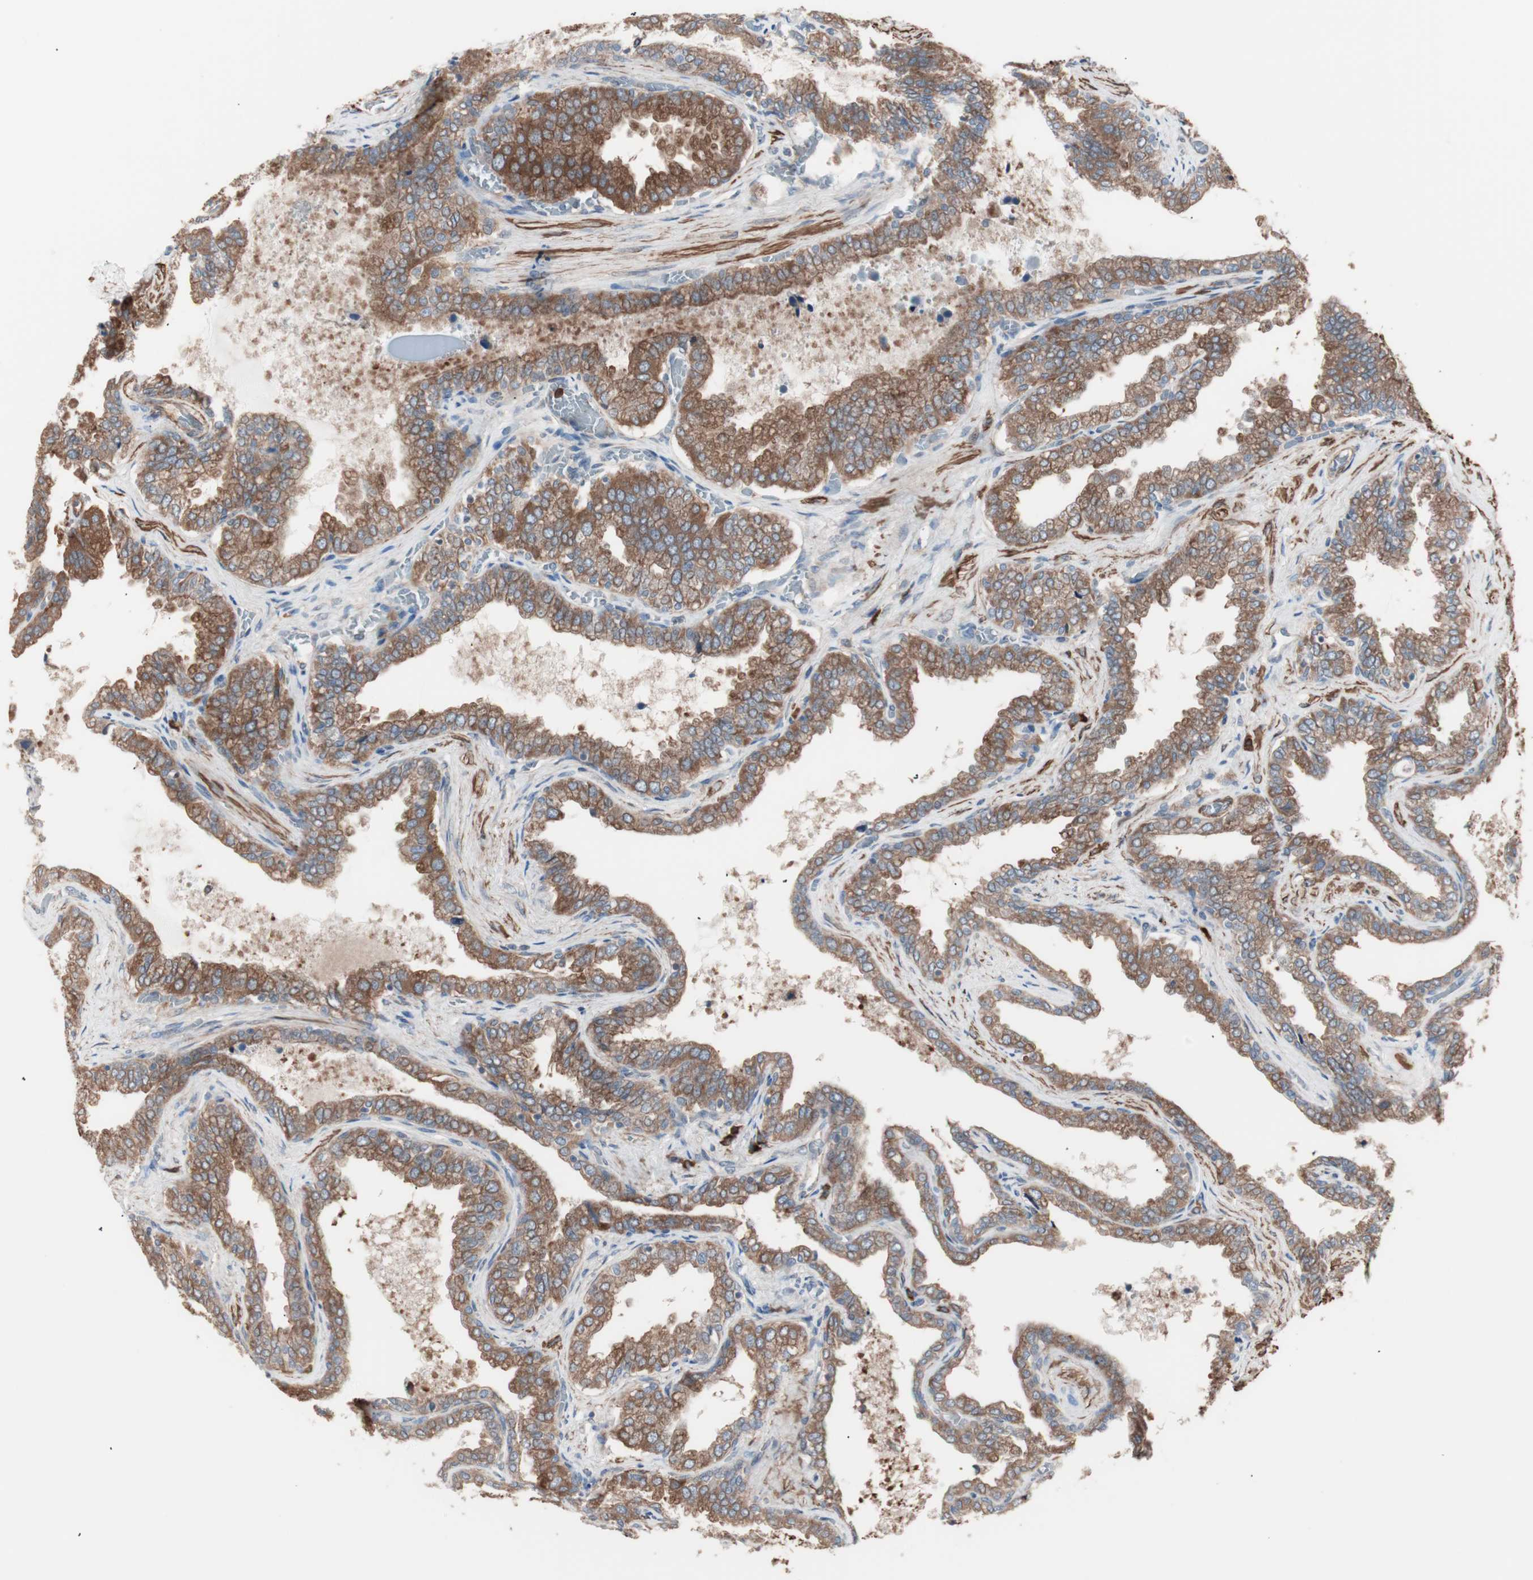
{"staining": {"intensity": "moderate", "quantity": ">75%", "location": "cytoplasmic/membranous"}, "tissue": "seminal vesicle", "cell_type": "Glandular cells", "image_type": "normal", "snomed": [{"axis": "morphology", "description": "Normal tissue, NOS"}, {"axis": "topography", "description": "Seminal veicle"}], "caption": "Seminal vesicle stained for a protein (brown) exhibits moderate cytoplasmic/membranous positive expression in approximately >75% of glandular cells.", "gene": "ALG5", "patient": {"sex": "male", "age": 46}}